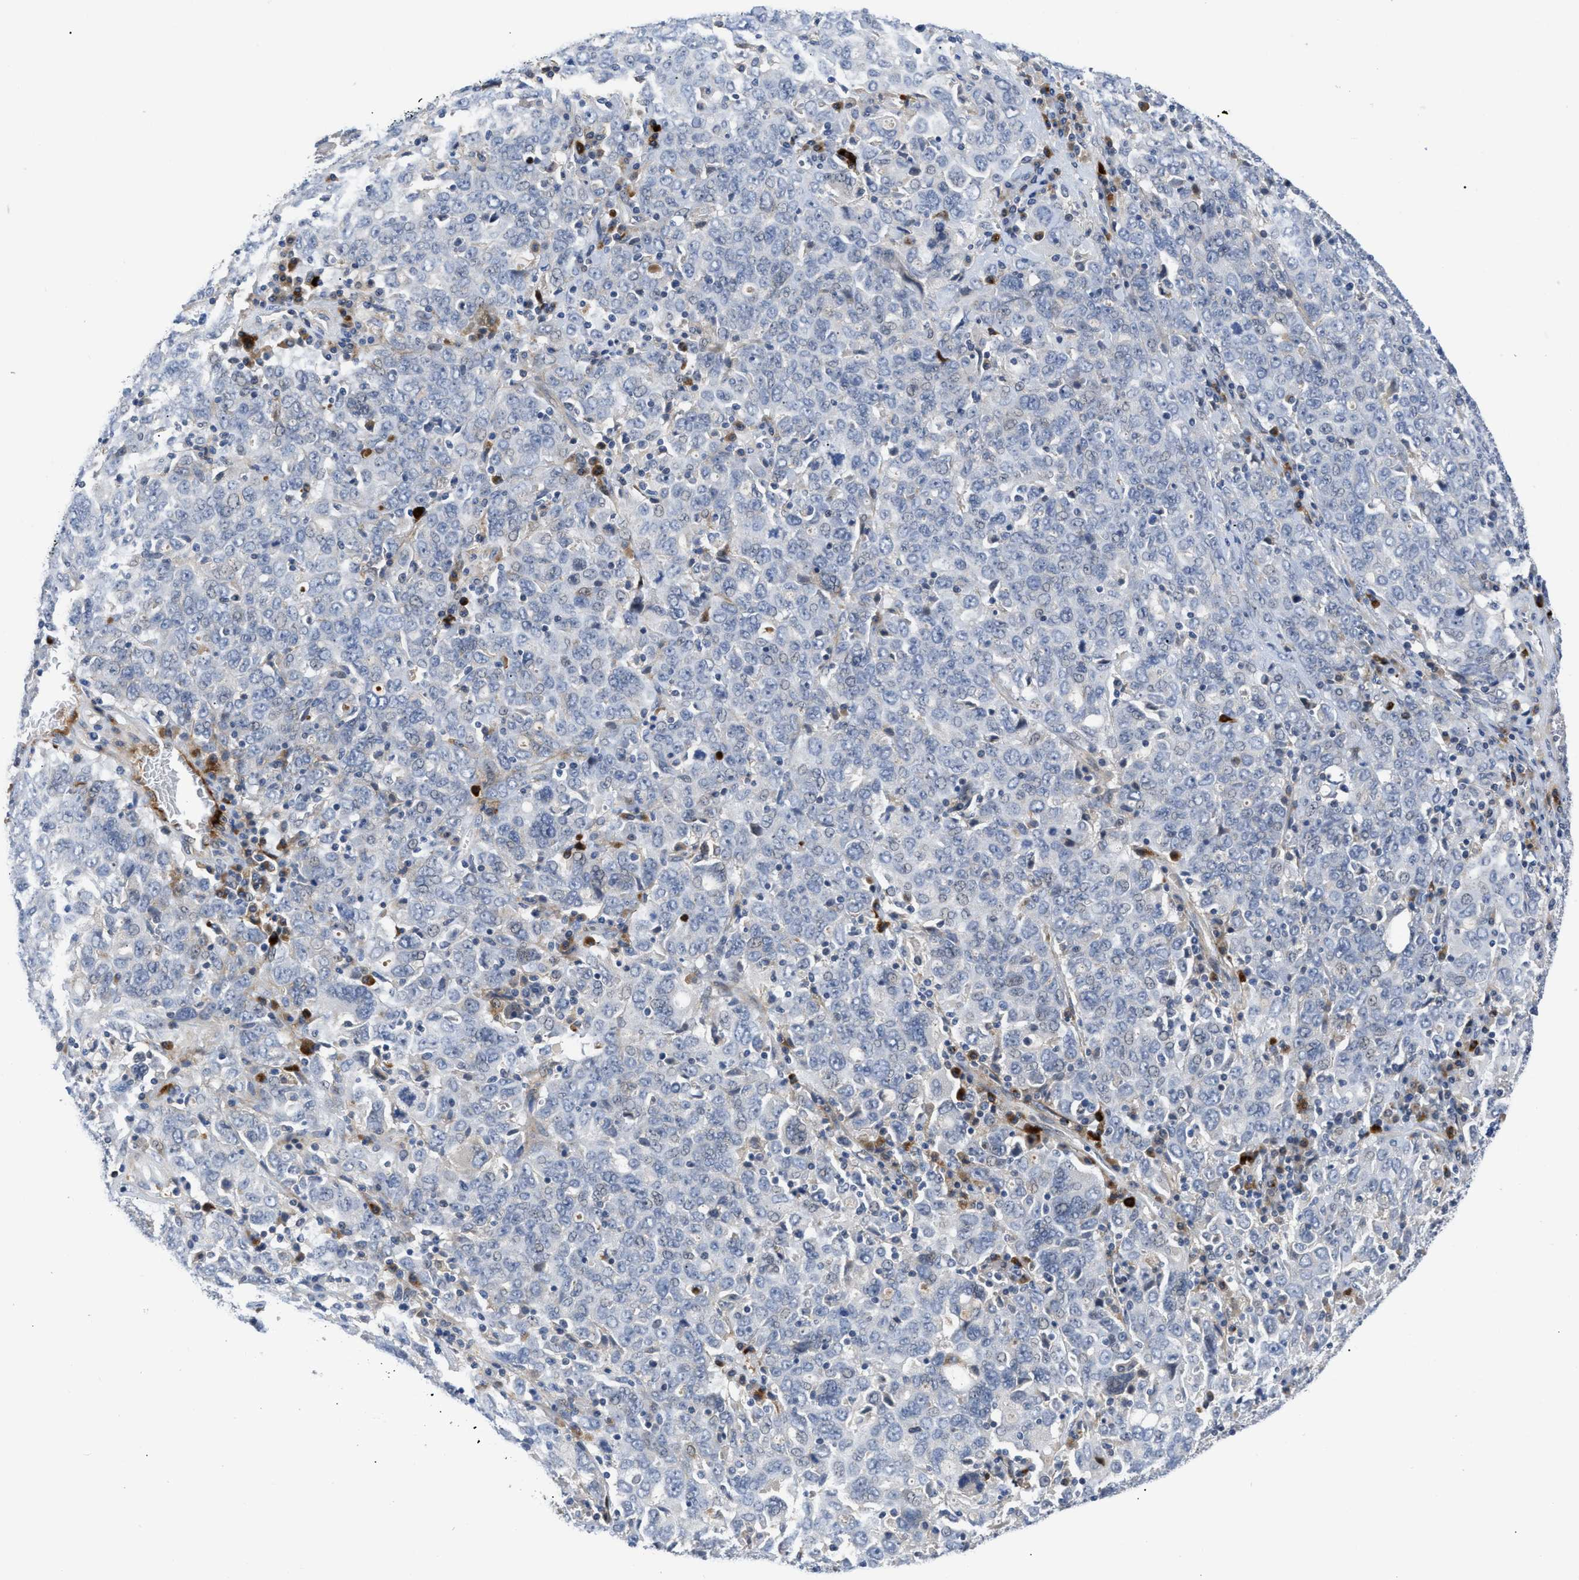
{"staining": {"intensity": "negative", "quantity": "none", "location": "none"}, "tissue": "ovarian cancer", "cell_type": "Tumor cells", "image_type": "cancer", "snomed": [{"axis": "morphology", "description": "Carcinoma, endometroid"}, {"axis": "topography", "description": "Ovary"}], "caption": "Tumor cells show no significant staining in ovarian cancer.", "gene": "OR9K2", "patient": {"sex": "female", "age": 62}}